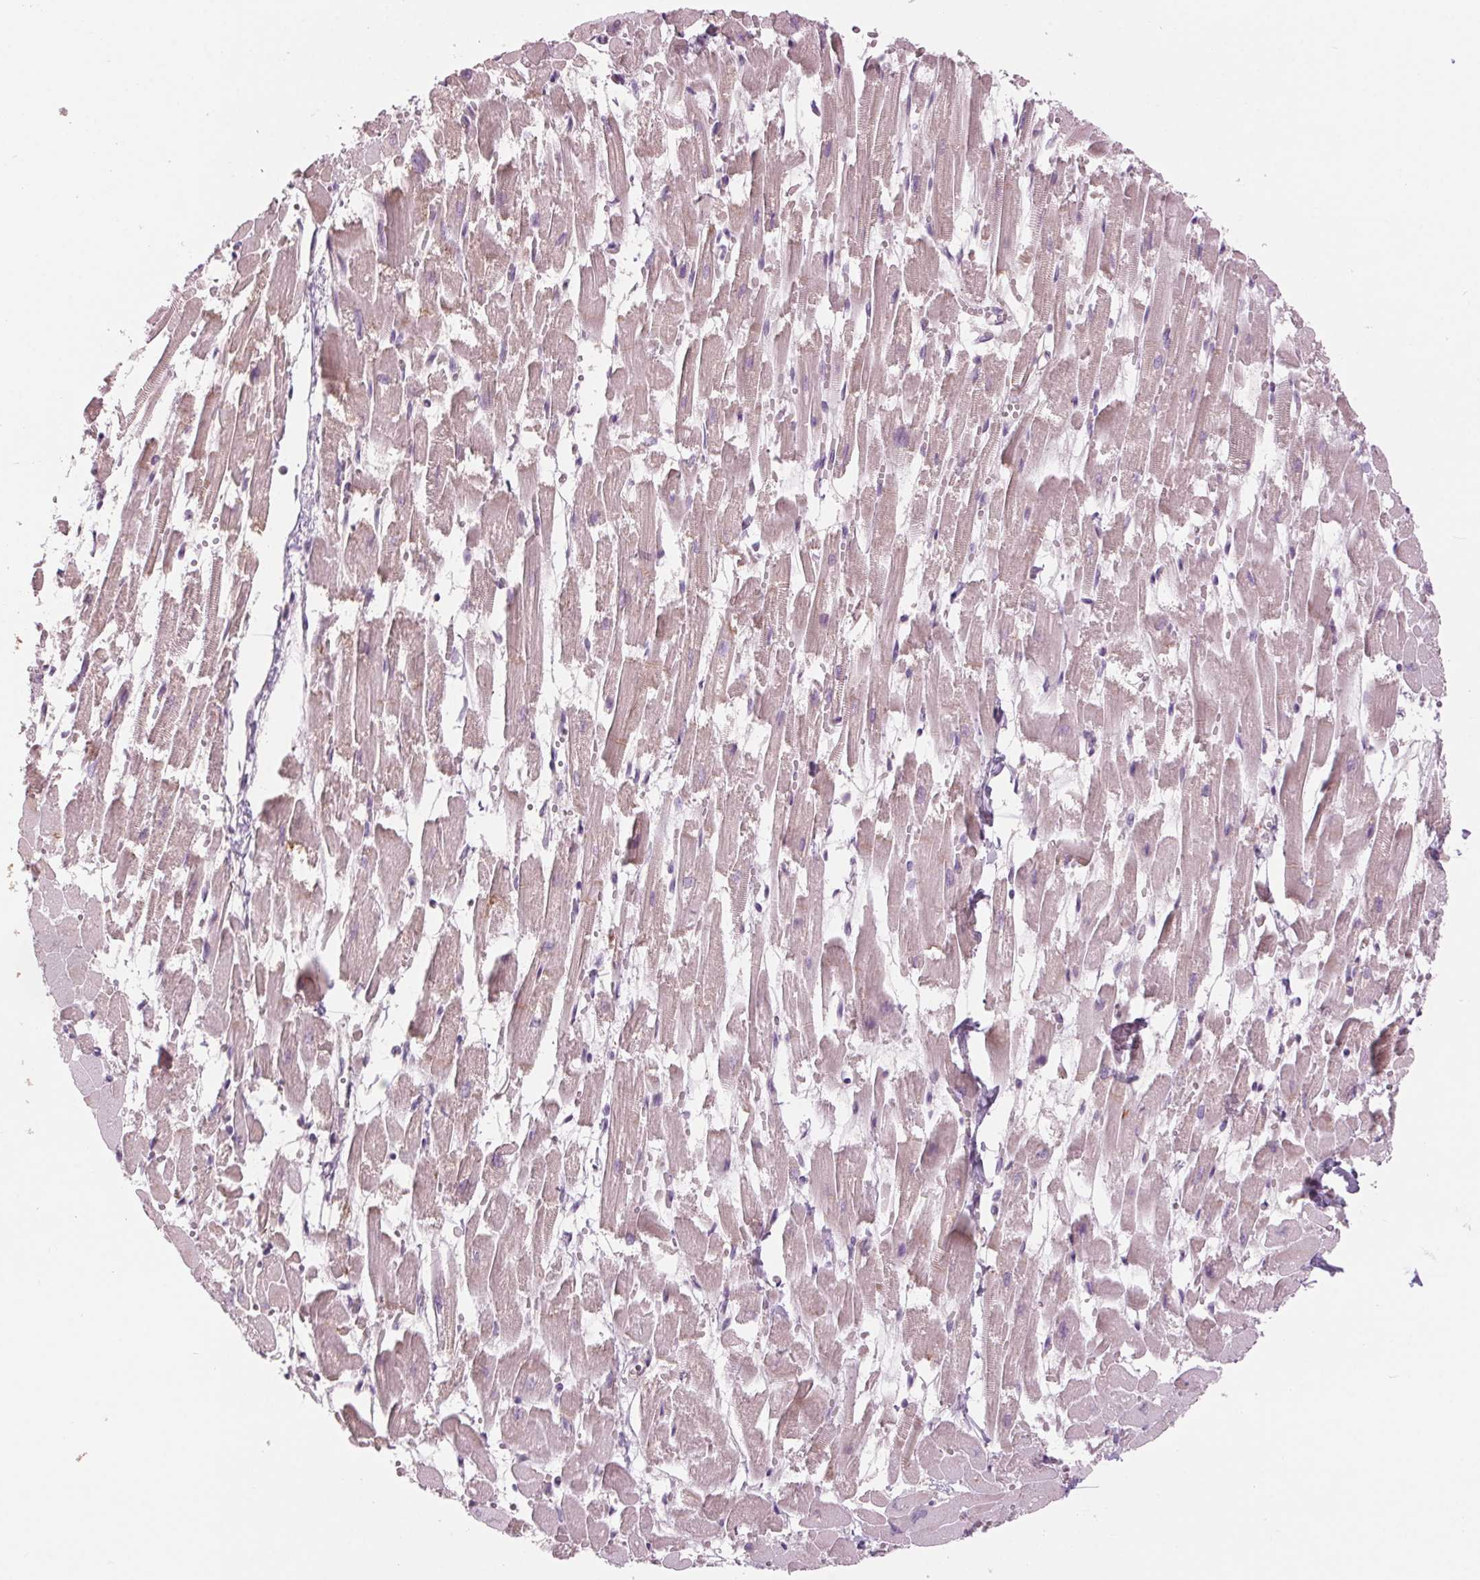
{"staining": {"intensity": "weak", "quantity": "<25%", "location": "cytoplasmic/membranous"}, "tissue": "heart muscle", "cell_type": "Cardiomyocytes", "image_type": "normal", "snomed": [{"axis": "morphology", "description": "Normal tissue, NOS"}, {"axis": "topography", "description": "Heart"}], "caption": "The immunohistochemistry micrograph has no significant expression in cardiomyocytes of heart muscle. (Brightfield microscopy of DAB (3,3'-diaminobenzidine) immunohistochemistry (IHC) at high magnification).", "gene": "HHLA2", "patient": {"sex": "female", "age": 52}}